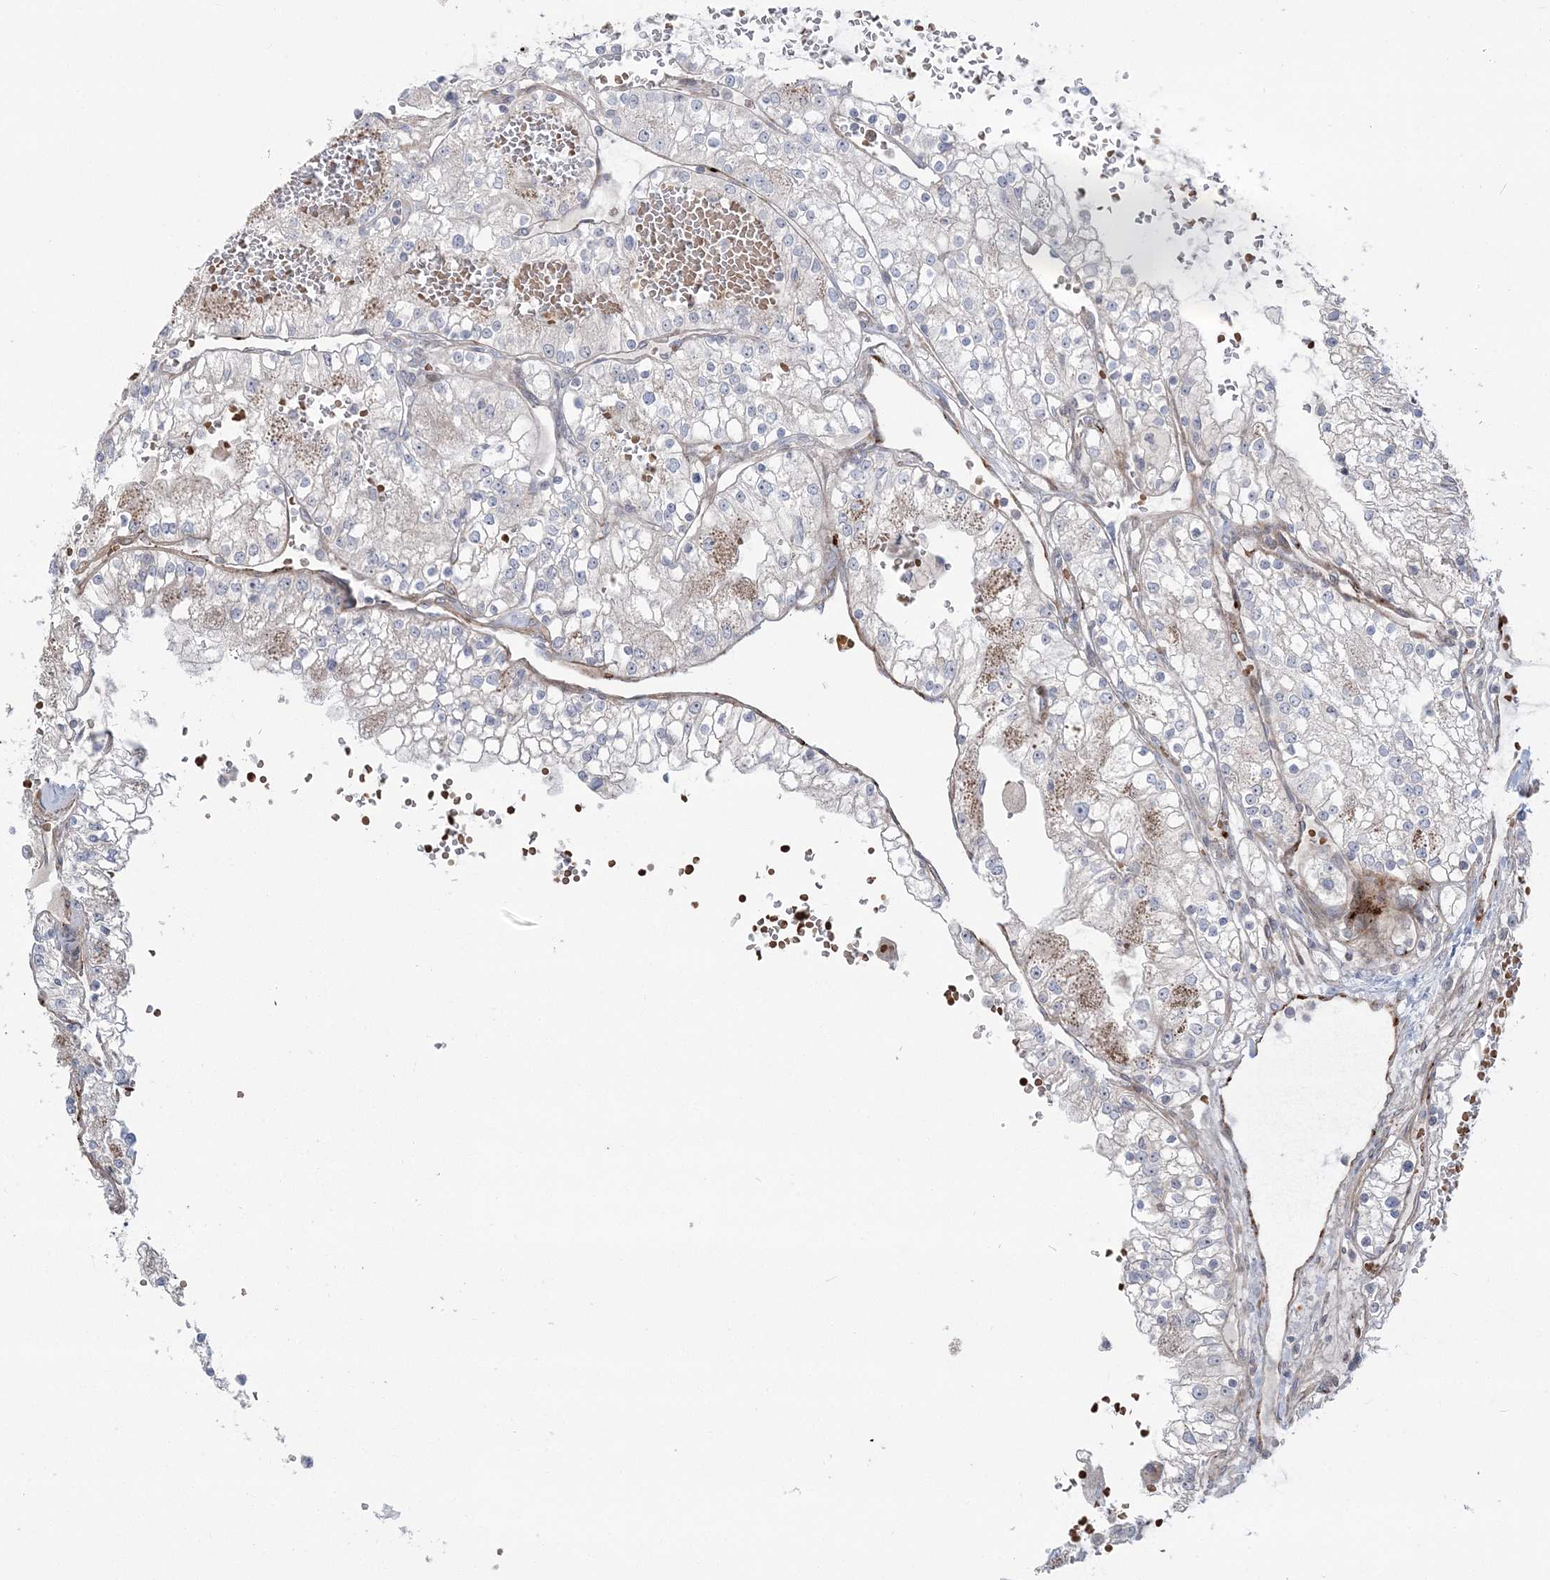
{"staining": {"intensity": "negative", "quantity": "none", "location": "none"}, "tissue": "renal cancer", "cell_type": "Tumor cells", "image_type": "cancer", "snomed": [{"axis": "morphology", "description": "Normal tissue, NOS"}, {"axis": "morphology", "description": "Adenocarcinoma, NOS"}, {"axis": "topography", "description": "Kidney"}], "caption": "This is an IHC histopathology image of renal cancer. There is no staining in tumor cells.", "gene": "NUDT9", "patient": {"sex": "male", "age": 68}}